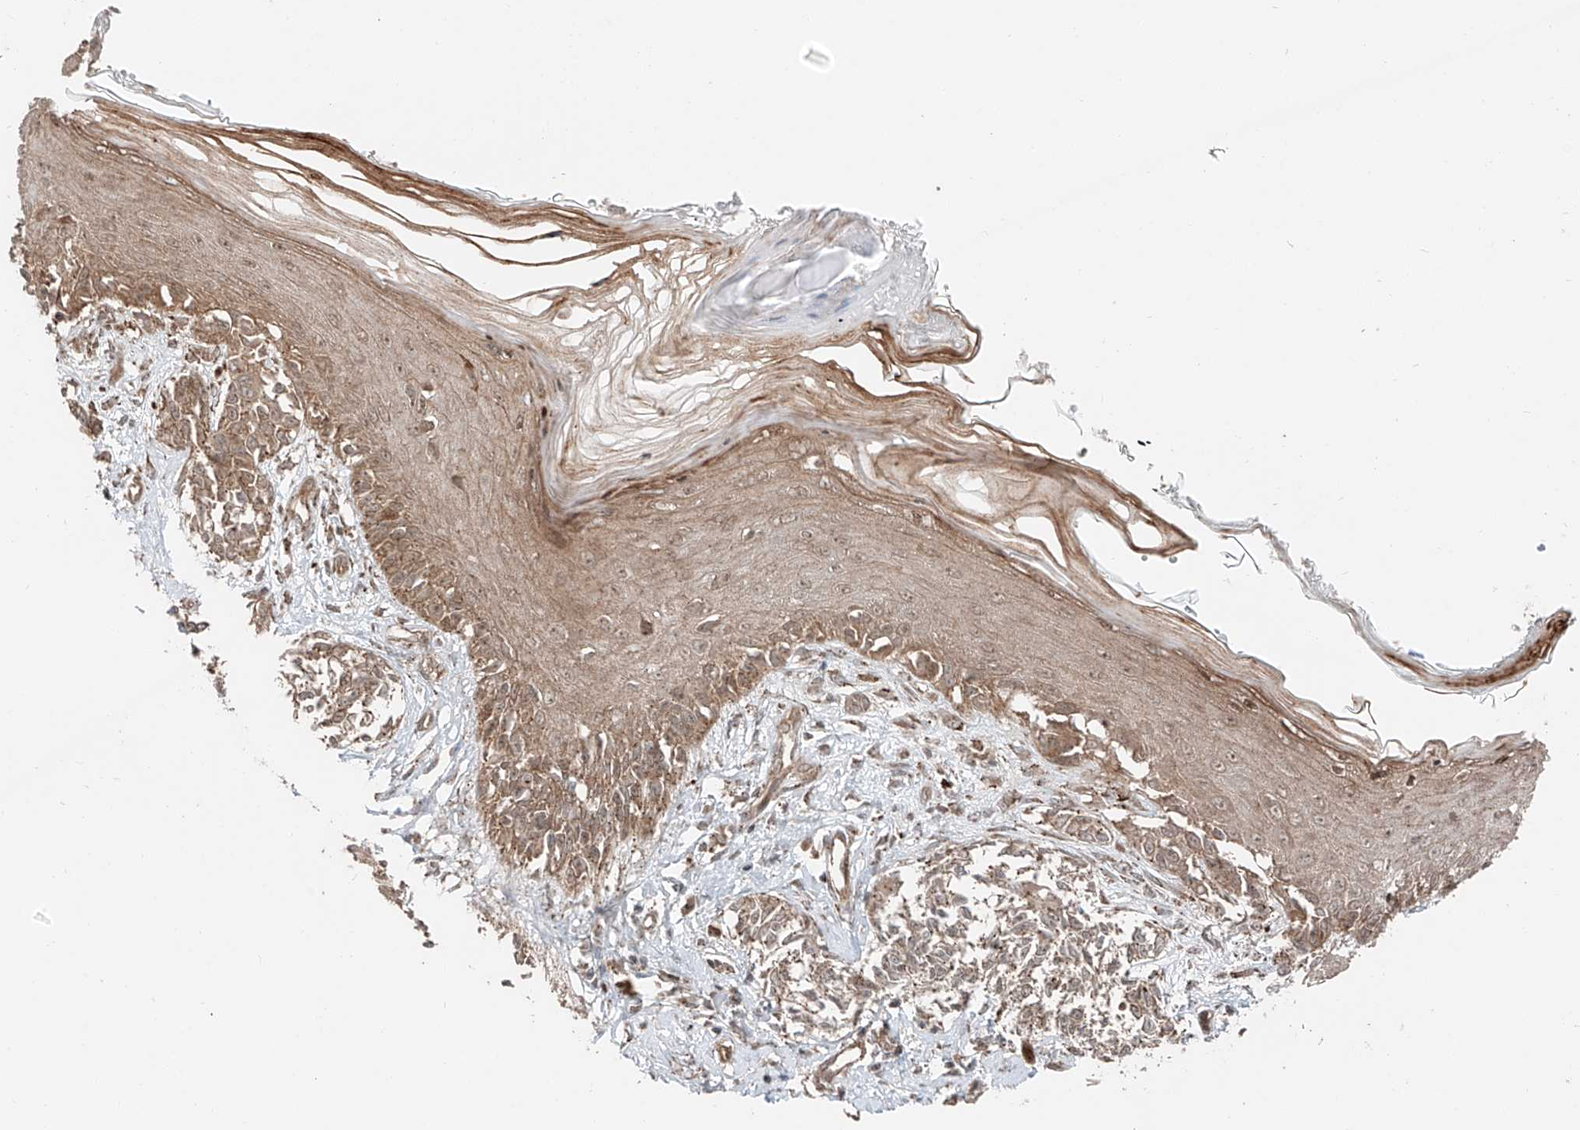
{"staining": {"intensity": "moderate", "quantity": ">75%", "location": "cytoplasmic/membranous"}, "tissue": "melanoma", "cell_type": "Tumor cells", "image_type": "cancer", "snomed": [{"axis": "morphology", "description": "Malignant melanoma, NOS"}, {"axis": "topography", "description": "Skin"}], "caption": "An immunohistochemistry (IHC) micrograph of tumor tissue is shown. Protein staining in brown highlights moderate cytoplasmic/membranous positivity in malignant melanoma within tumor cells.", "gene": "CEP162", "patient": {"sex": "male", "age": 53}}